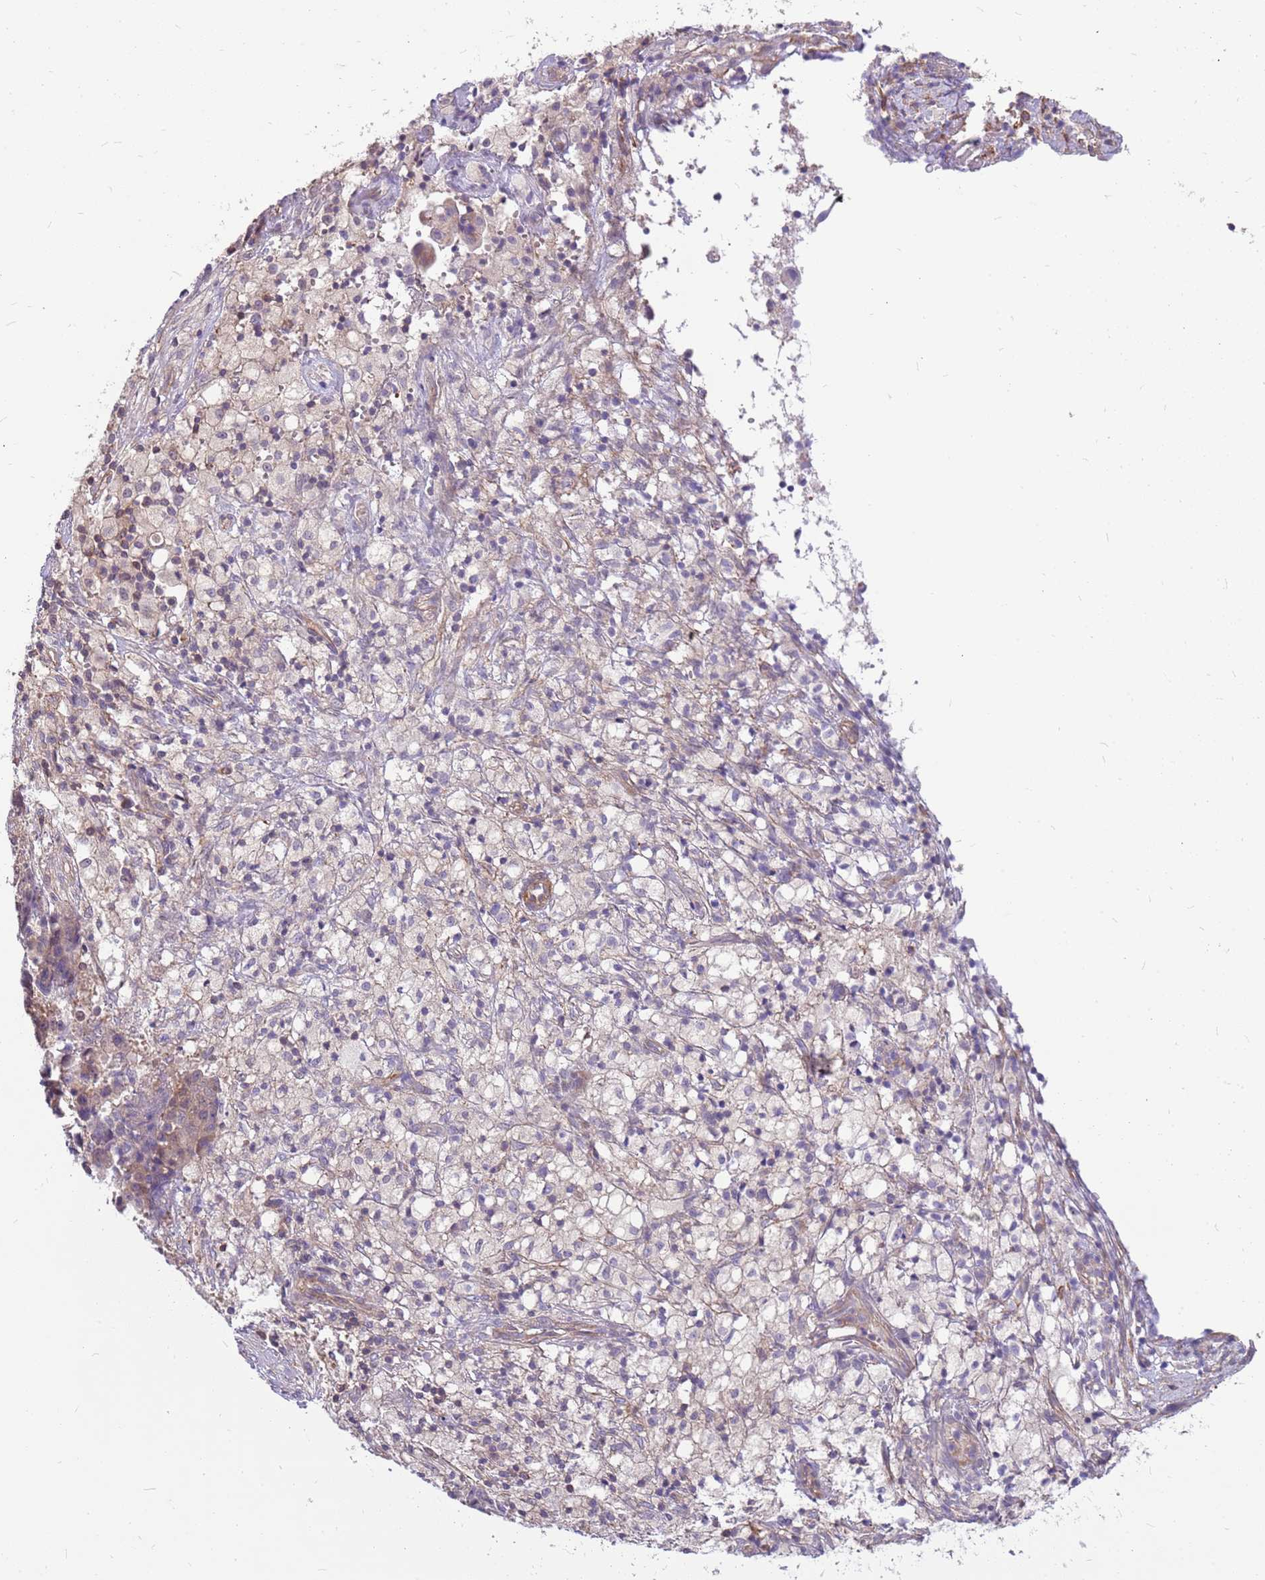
{"staining": {"intensity": "negative", "quantity": "none", "location": "none"}, "tissue": "ovarian cancer", "cell_type": "Tumor cells", "image_type": "cancer", "snomed": [{"axis": "morphology", "description": "Carcinoma, endometroid"}, {"axis": "topography", "description": "Ovary"}], "caption": "DAB (3,3'-diaminobenzidine) immunohistochemical staining of human ovarian cancer (endometroid carcinoma) displays no significant staining in tumor cells. (DAB (3,3'-diaminobenzidine) IHC visualized using brightfield microscopy, high magnification).", "gene": "MVD", "patient": {"sex": "female", "age": 42}}